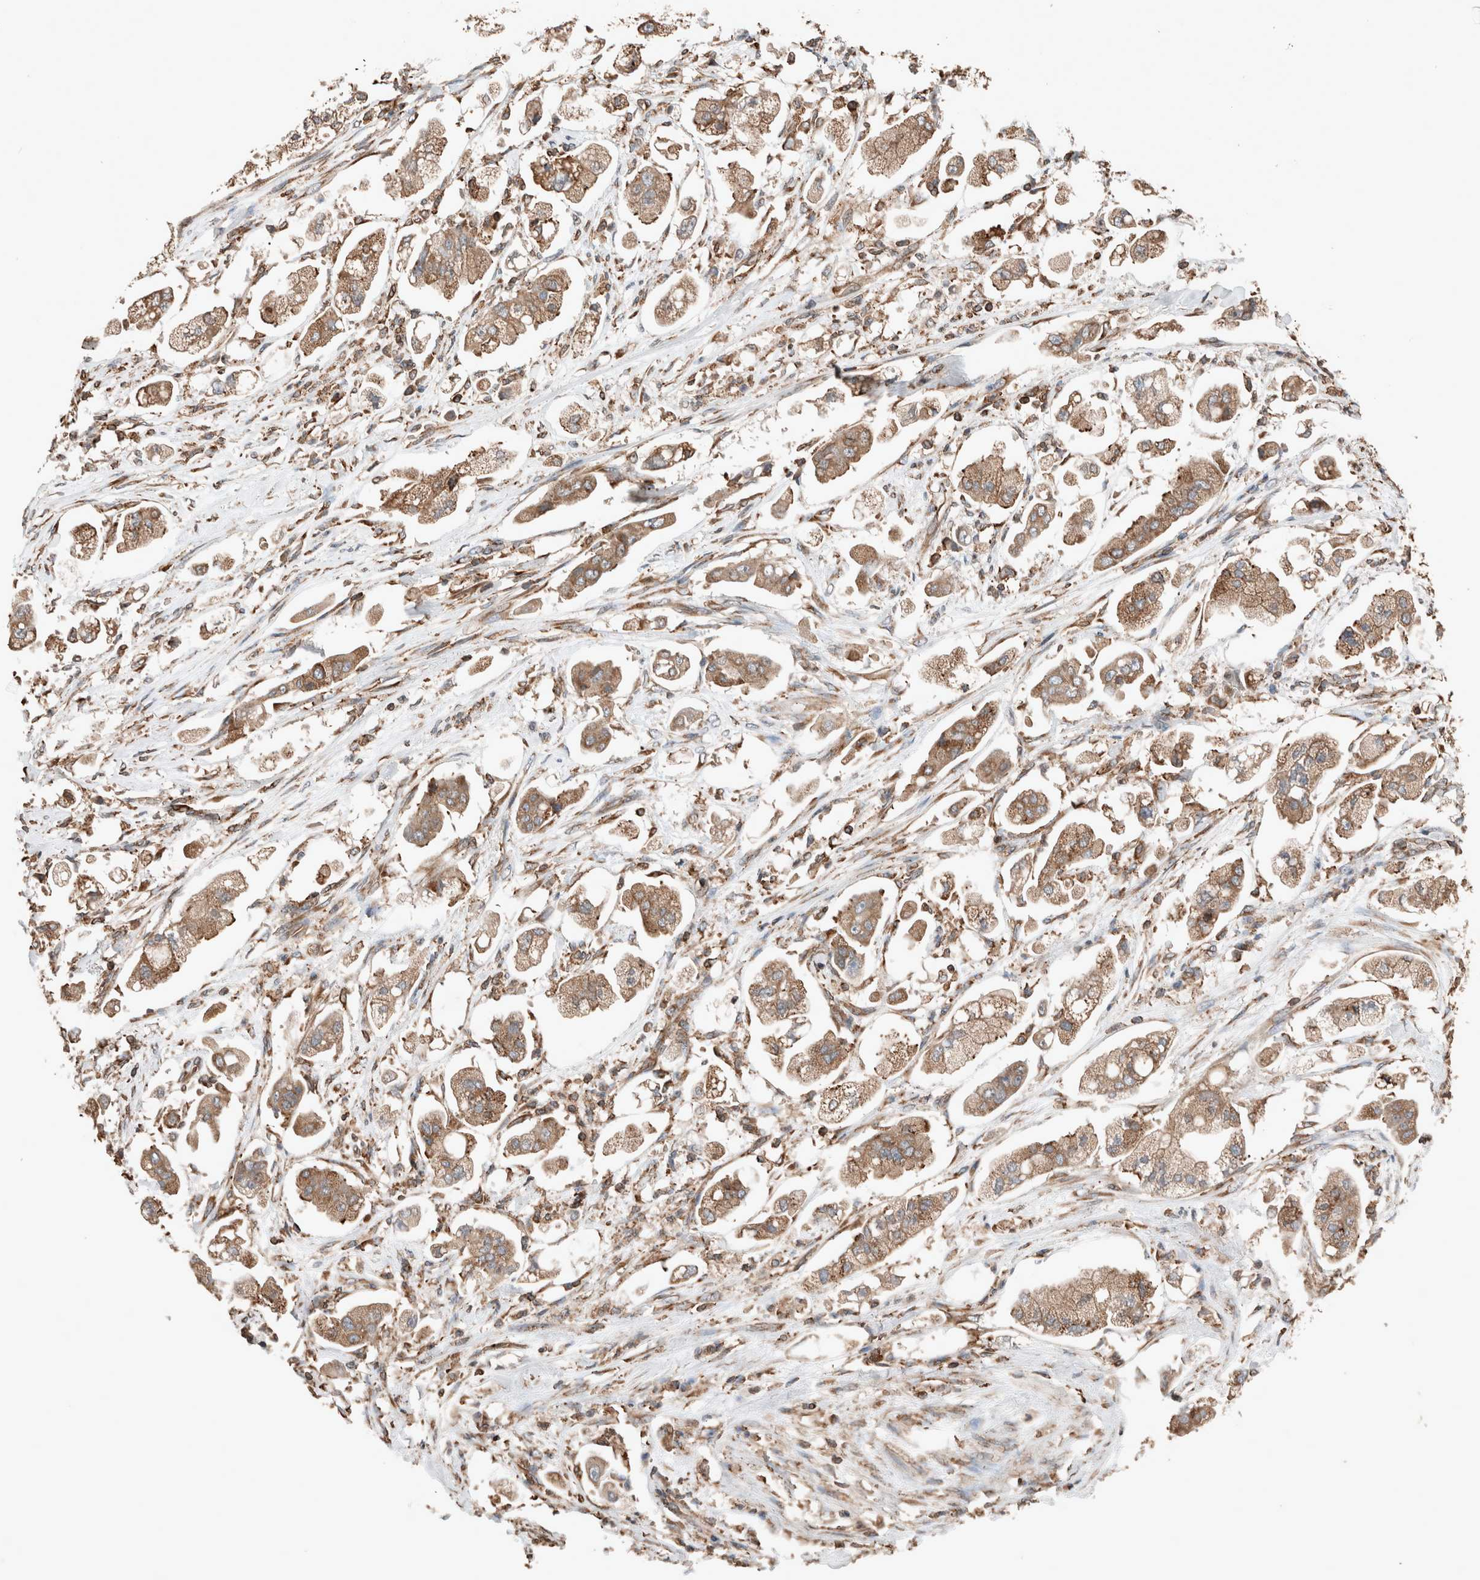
{"staining": {"intensity": "moderate", "quantity": ">75%", "location": "cytoplasmic/membranous"}, "tissue": "stomach cancer", "cell_type": "Tumor cells", "image_type": "cancer", "snomed": [{"axis": "morphology", "description": "Adenocarcinoma, NOS"}, {"axis": "topography", "description": "Stomach"}], "caption": "An IHC photomicrograph of tumor tissue is shown. Protein staining in brown labels moderate cytoplasmic/membranous positivity in adenocarcinoma (stomach) within tumor cells. (Brightfield microscopy of DAB IHC at high magnification).", "gene": "ERAP2", "patient": {"sex": "male", "age": 62}}